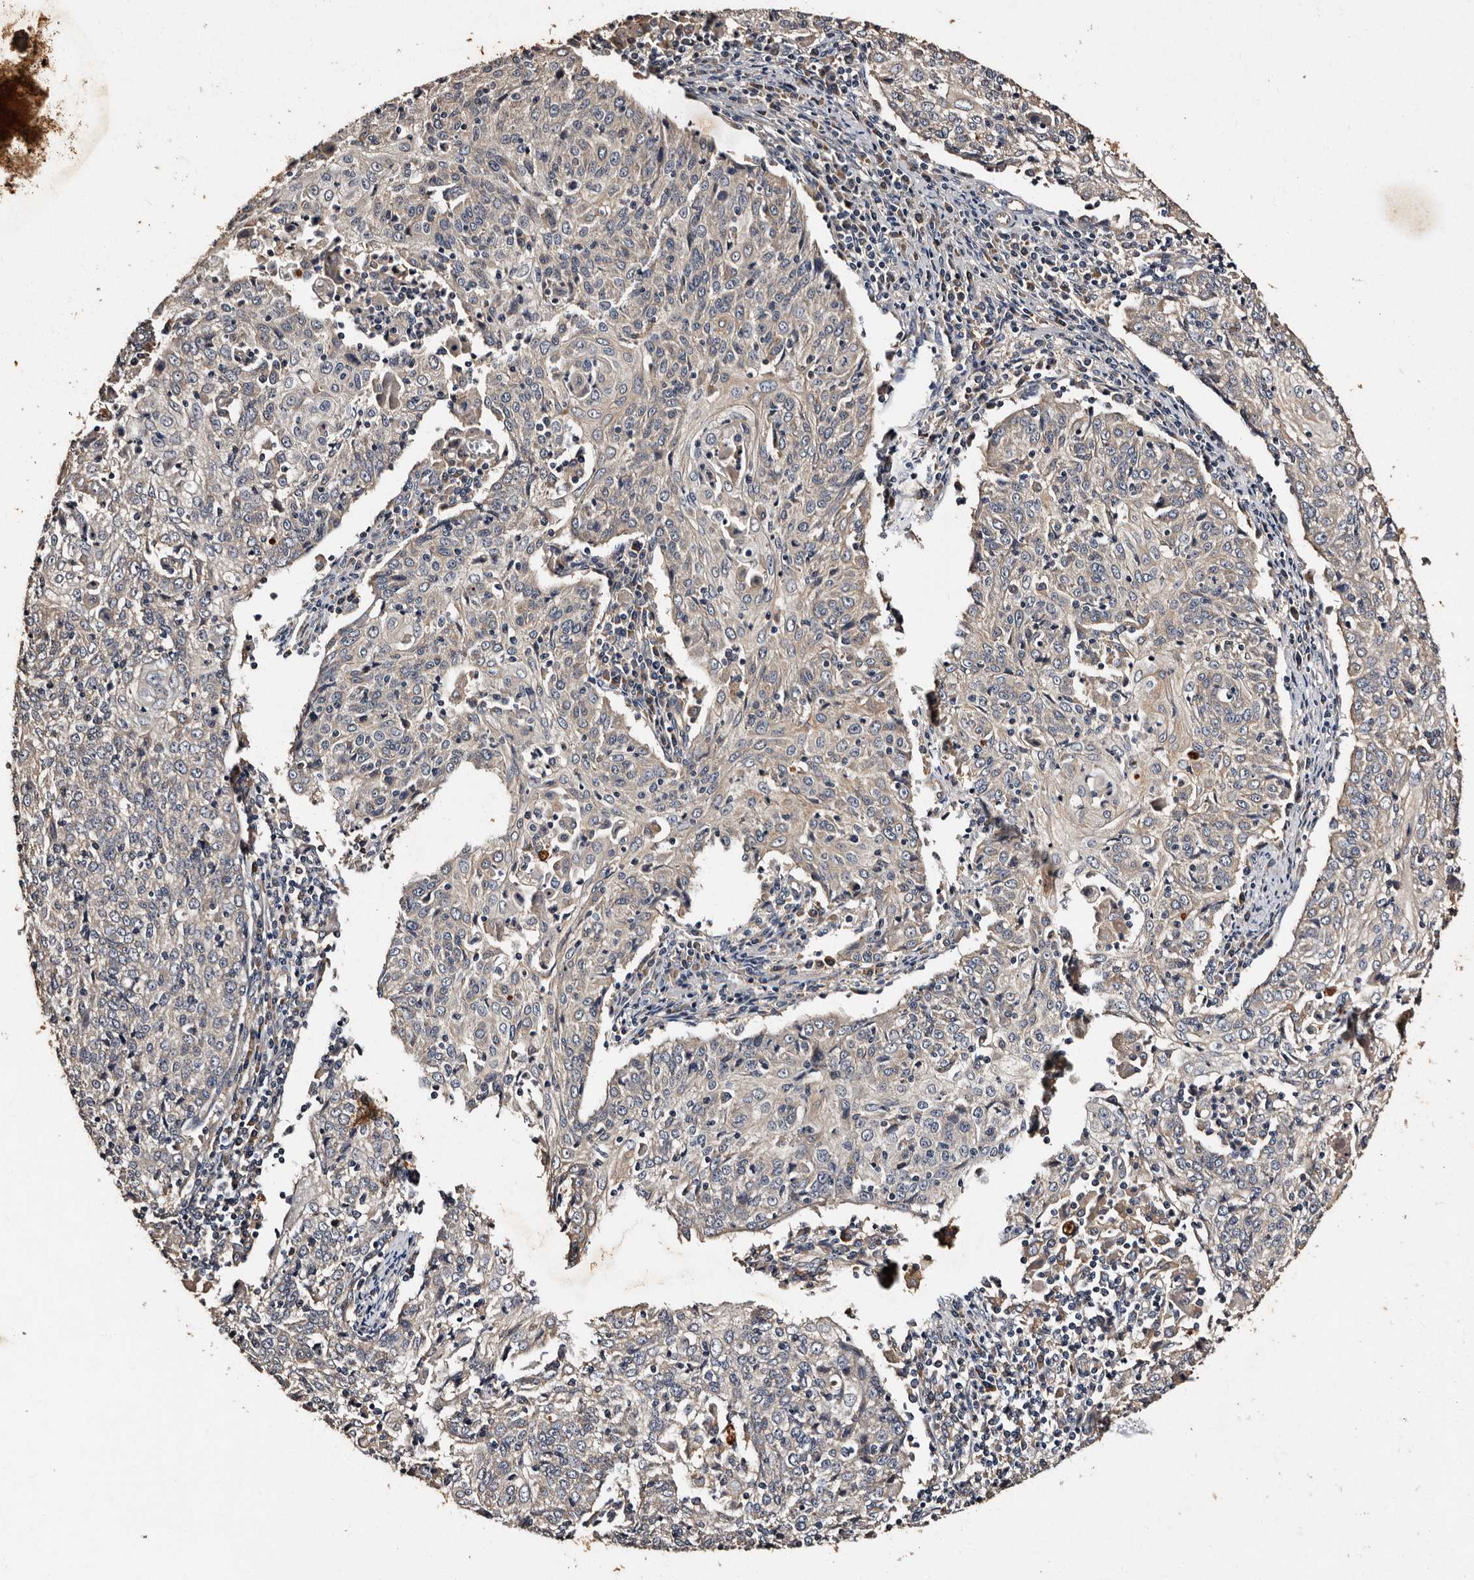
{"staining": {"intensity": "weak", "quantity": "25%-75%", "location": "cytoplasmic/membranous"}, "tissue": "cervical cancer", "cell_type": "Tumor cells", "image_type": "cancer", "snomed": [{"axis": "morphology", "description": "Squamous cell carcinoma, NOS"}, {"axis": "topography", "description": "Cervix"}], "caption": "About 25%-75% of tumor cells in cervical cancer (squamous cell carcinoma) demonstrate weak cytoplasmic/membranous protein staining as visualized by brown immunohistochemical staining.", "gene": "ADCK5", "patient": {"sex": "female", "age": 48}}